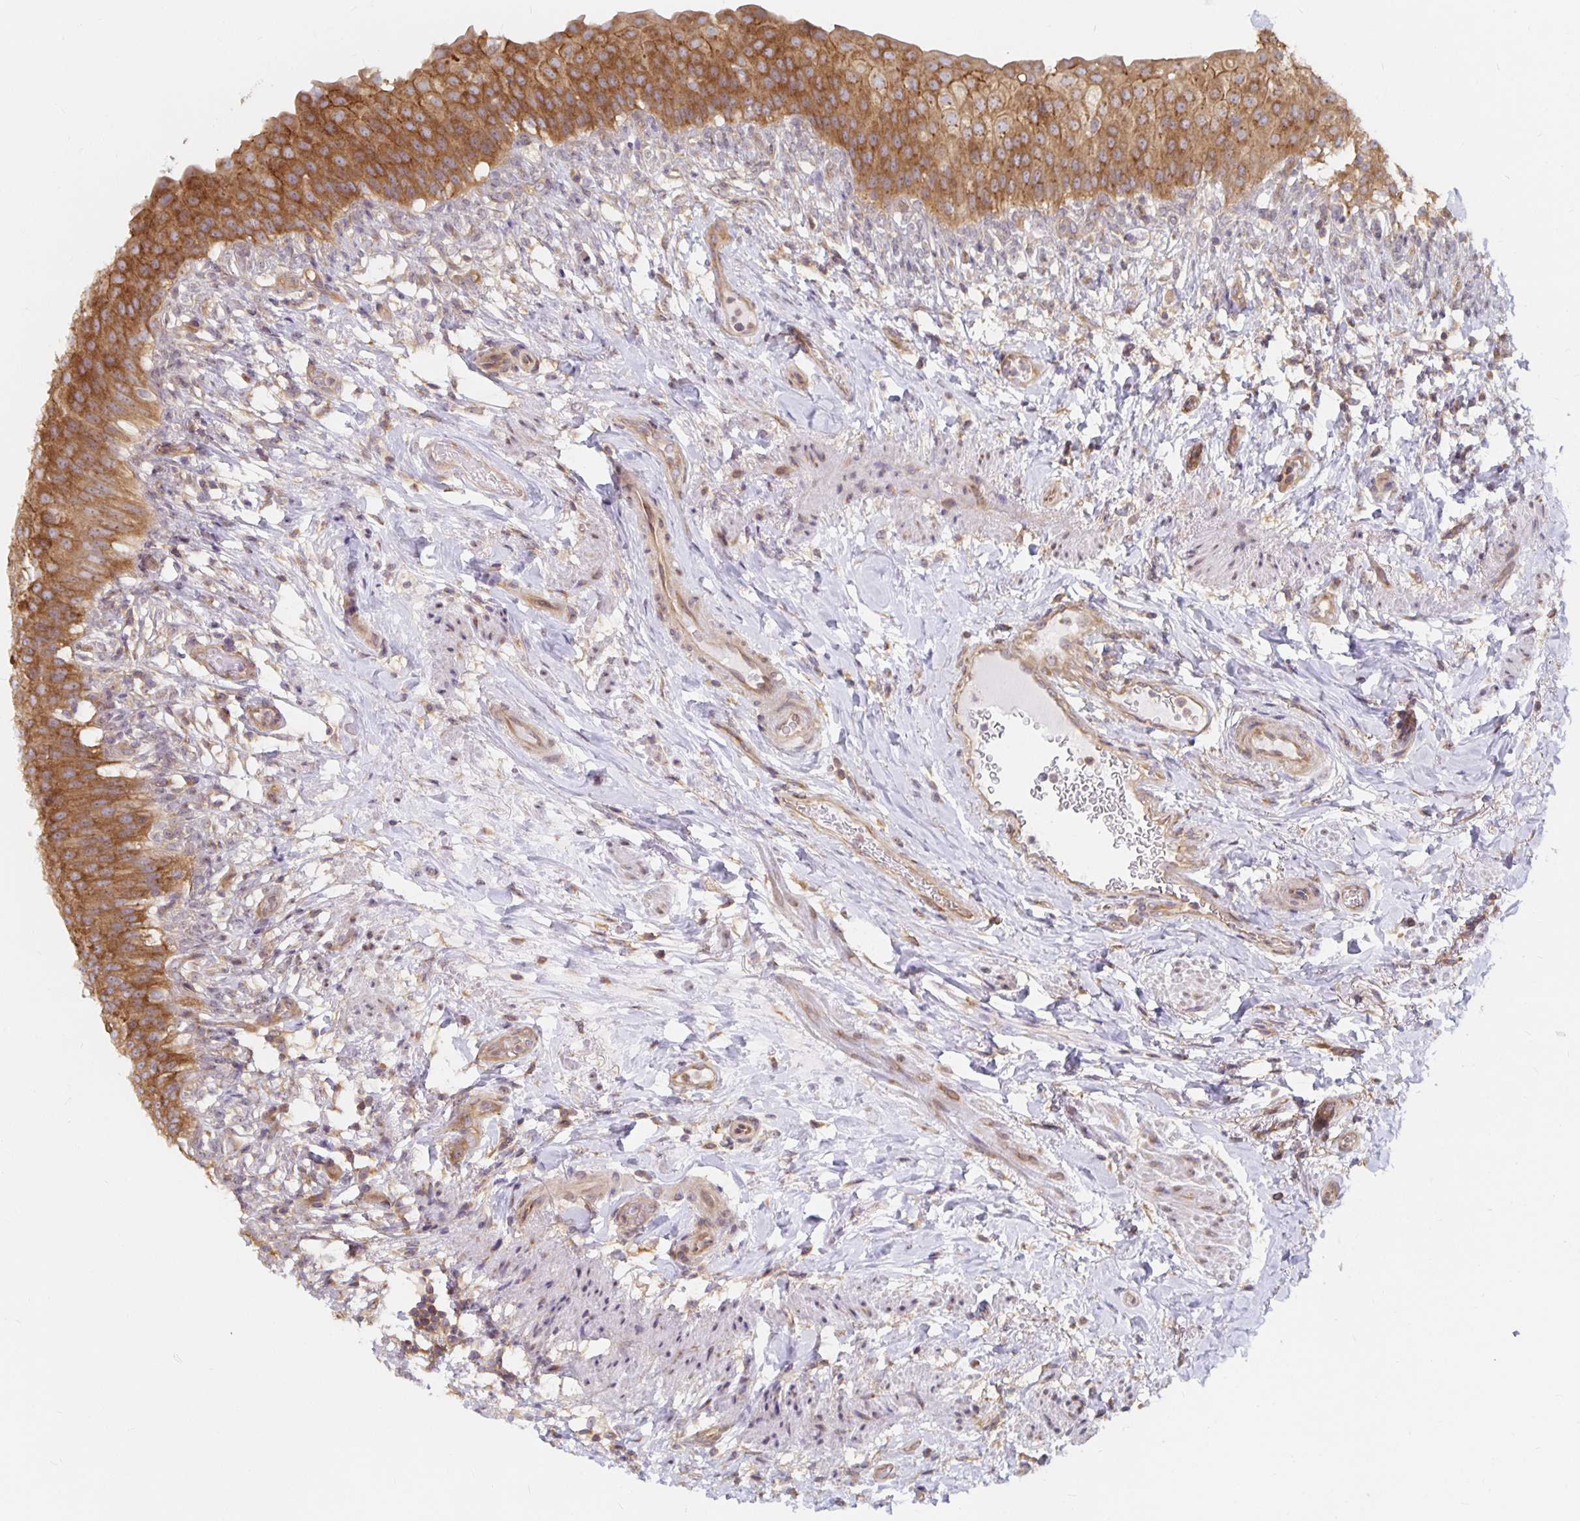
{"staining": {"intensity": "moderate", "quantity": ">75%", "location": "cytoplasmic/membranous"}, "tissue": "urinary bladder", "cell_type": "Urothelial cells", "image_type": "normal", "snomed": [{"axis": "morphology", "description": "Normal tissue, NOS"}, {"axis": "topography", "description": "Urinary bladder"}, {"axis": "topography", "description": "Peripheral nerve tissue"}], "caption": "A histopathology image of urinary bladder stained for a protein exhibits moderate cytoplasmic/membranous brown staining in urothelial cells. (DAB (3,3'-diaminobenzidine) IHC, brown staining for protein, blue staining for nuclei).", "gene": "PDAP1", "patient": {"sex": "female", "age": 60}}